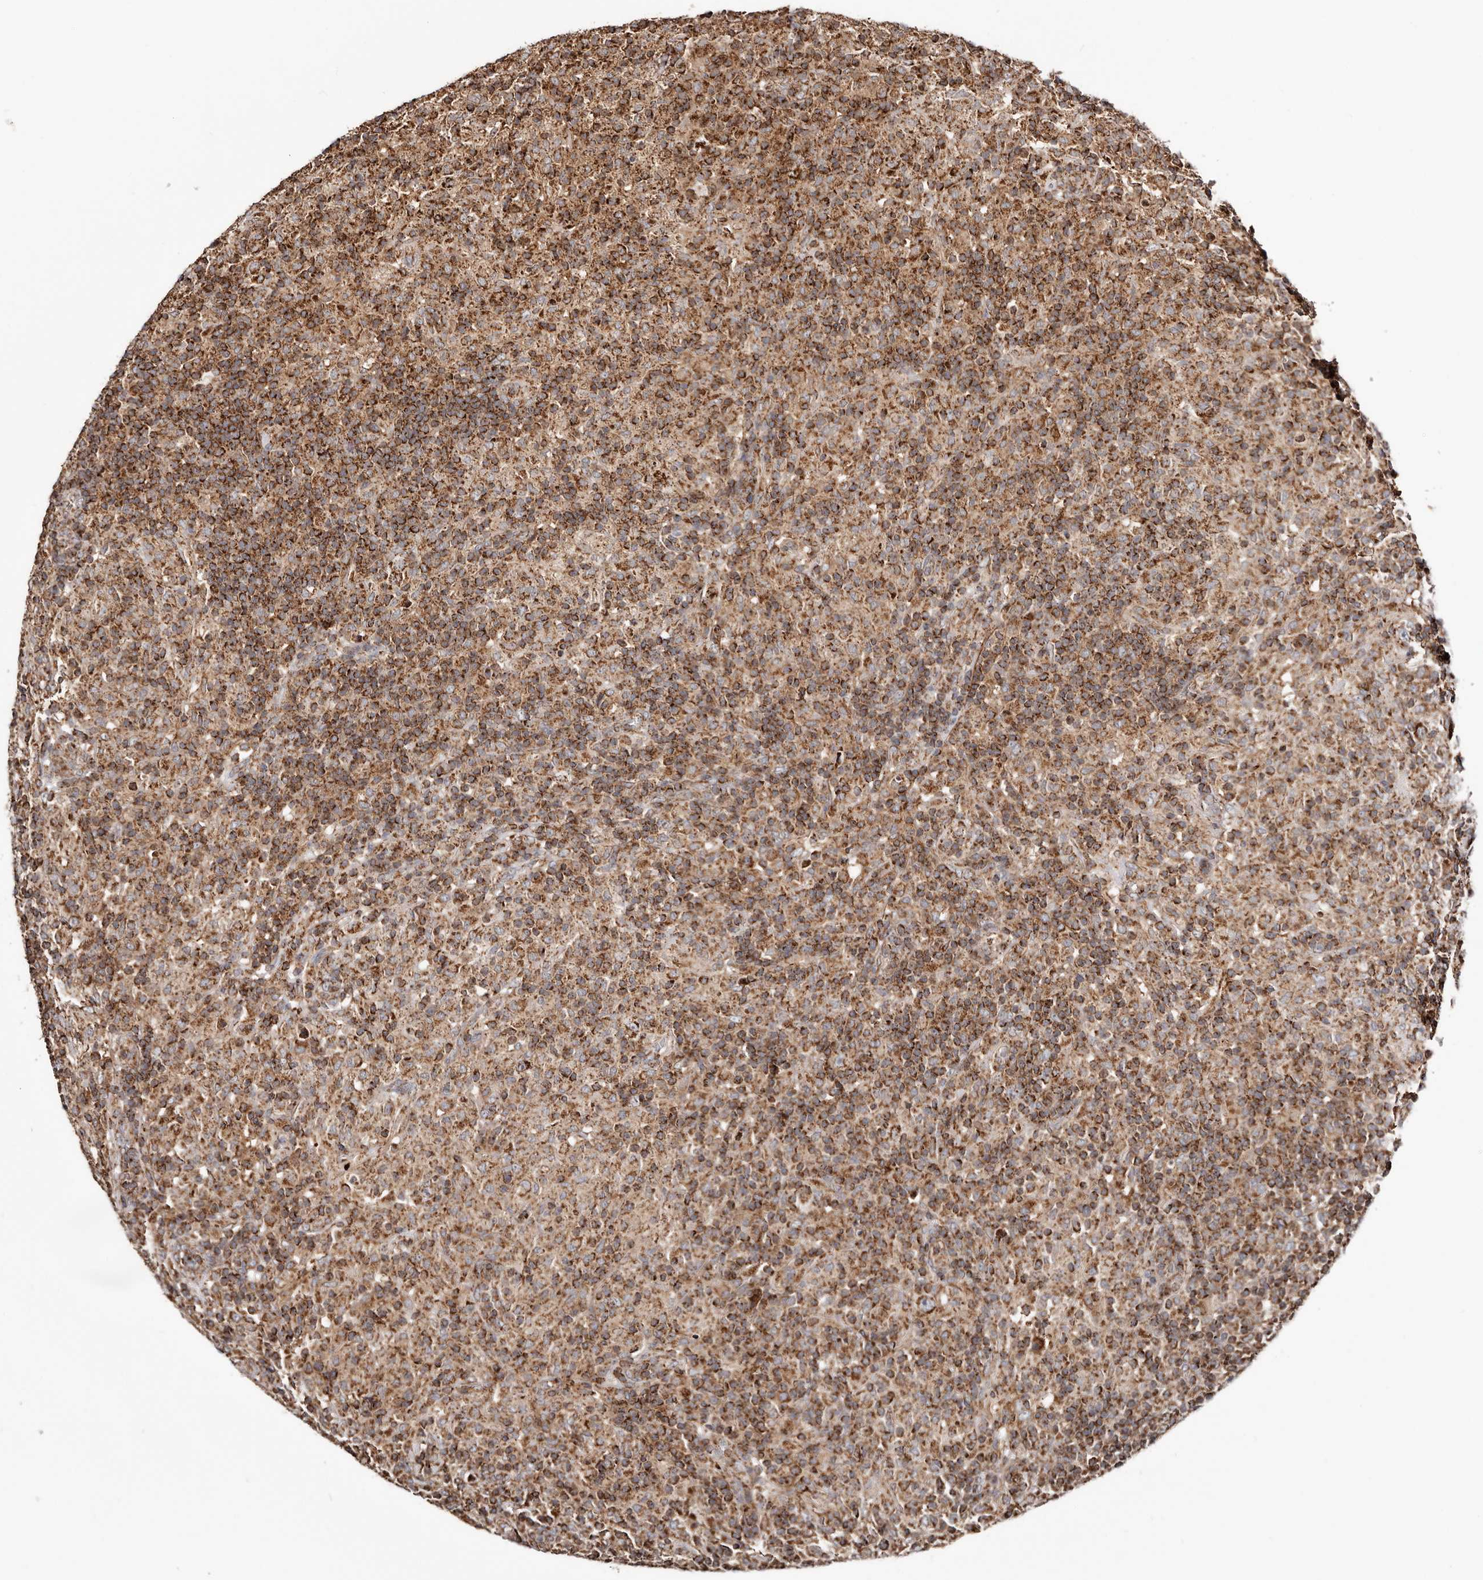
{"staining": {"intensity": "strong", "quantity": ">75%", "location": "cytoplasmic/membranous"}, "tissue": "lymphoma", "cell_type": "Tumor cells", "image_type": "cancer", "snomed": [{"axis": "morphology", "description": "Hodgkin's disease, NOS"}, {"axis": "topography", "description": "Lymph node"}], "caption": "About >75% of tumor cells in Hodgkin's disease reveal strong cytoplasmic/membranous protein positivity as visualized by brown immunohistochemical staining.", "gene": "PRKACB", "patient": {"sex": "male", "age": 70}}